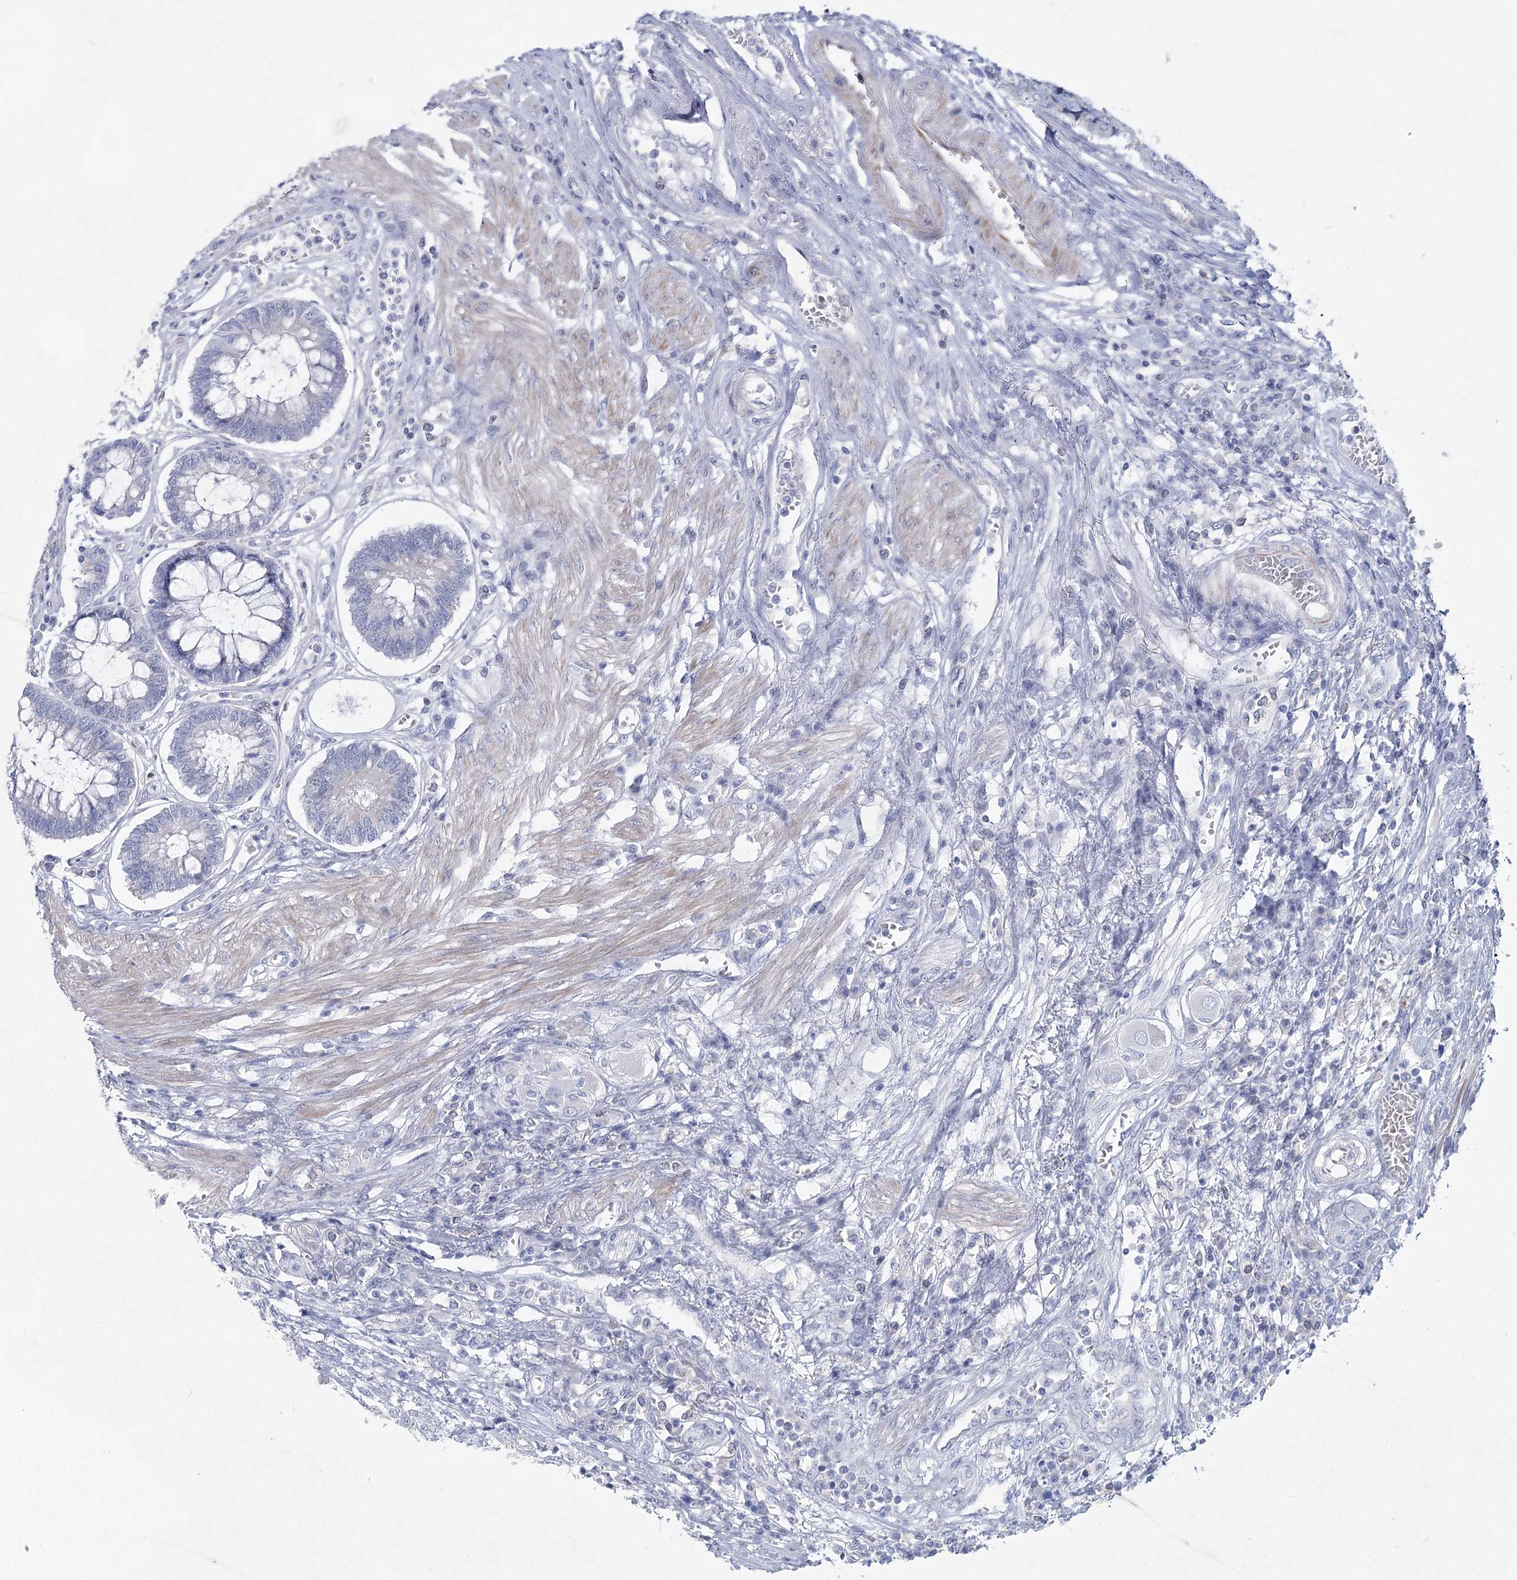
{"staining": {"intensity": "negative", "quantity": "none", "location": "none"}, "tissue": "colorectal cancer", "cell_type": "Tumor cells", "image_type": "cancer", "snomed": [{"axis": "morphology", "description": "Adenocarcinoma, NOS"}, {"axis": "topography", "description": "Rectum"}], "caption": "Immunohistochemistry (IHC) micrograph of neoplastic tissue: human adenocarcinoma (colorectal) stained with DAB (3,3'-diaminobenzidine) shows no significant protein staining in tumor cells. The staining is performed using DAB (3,3'-diaminobenzidine) brown chromogen with nuclei counter-stained in using hematoxylin.", "gene": "WDR74", "patient": {"sex": "male", "age": 84}}